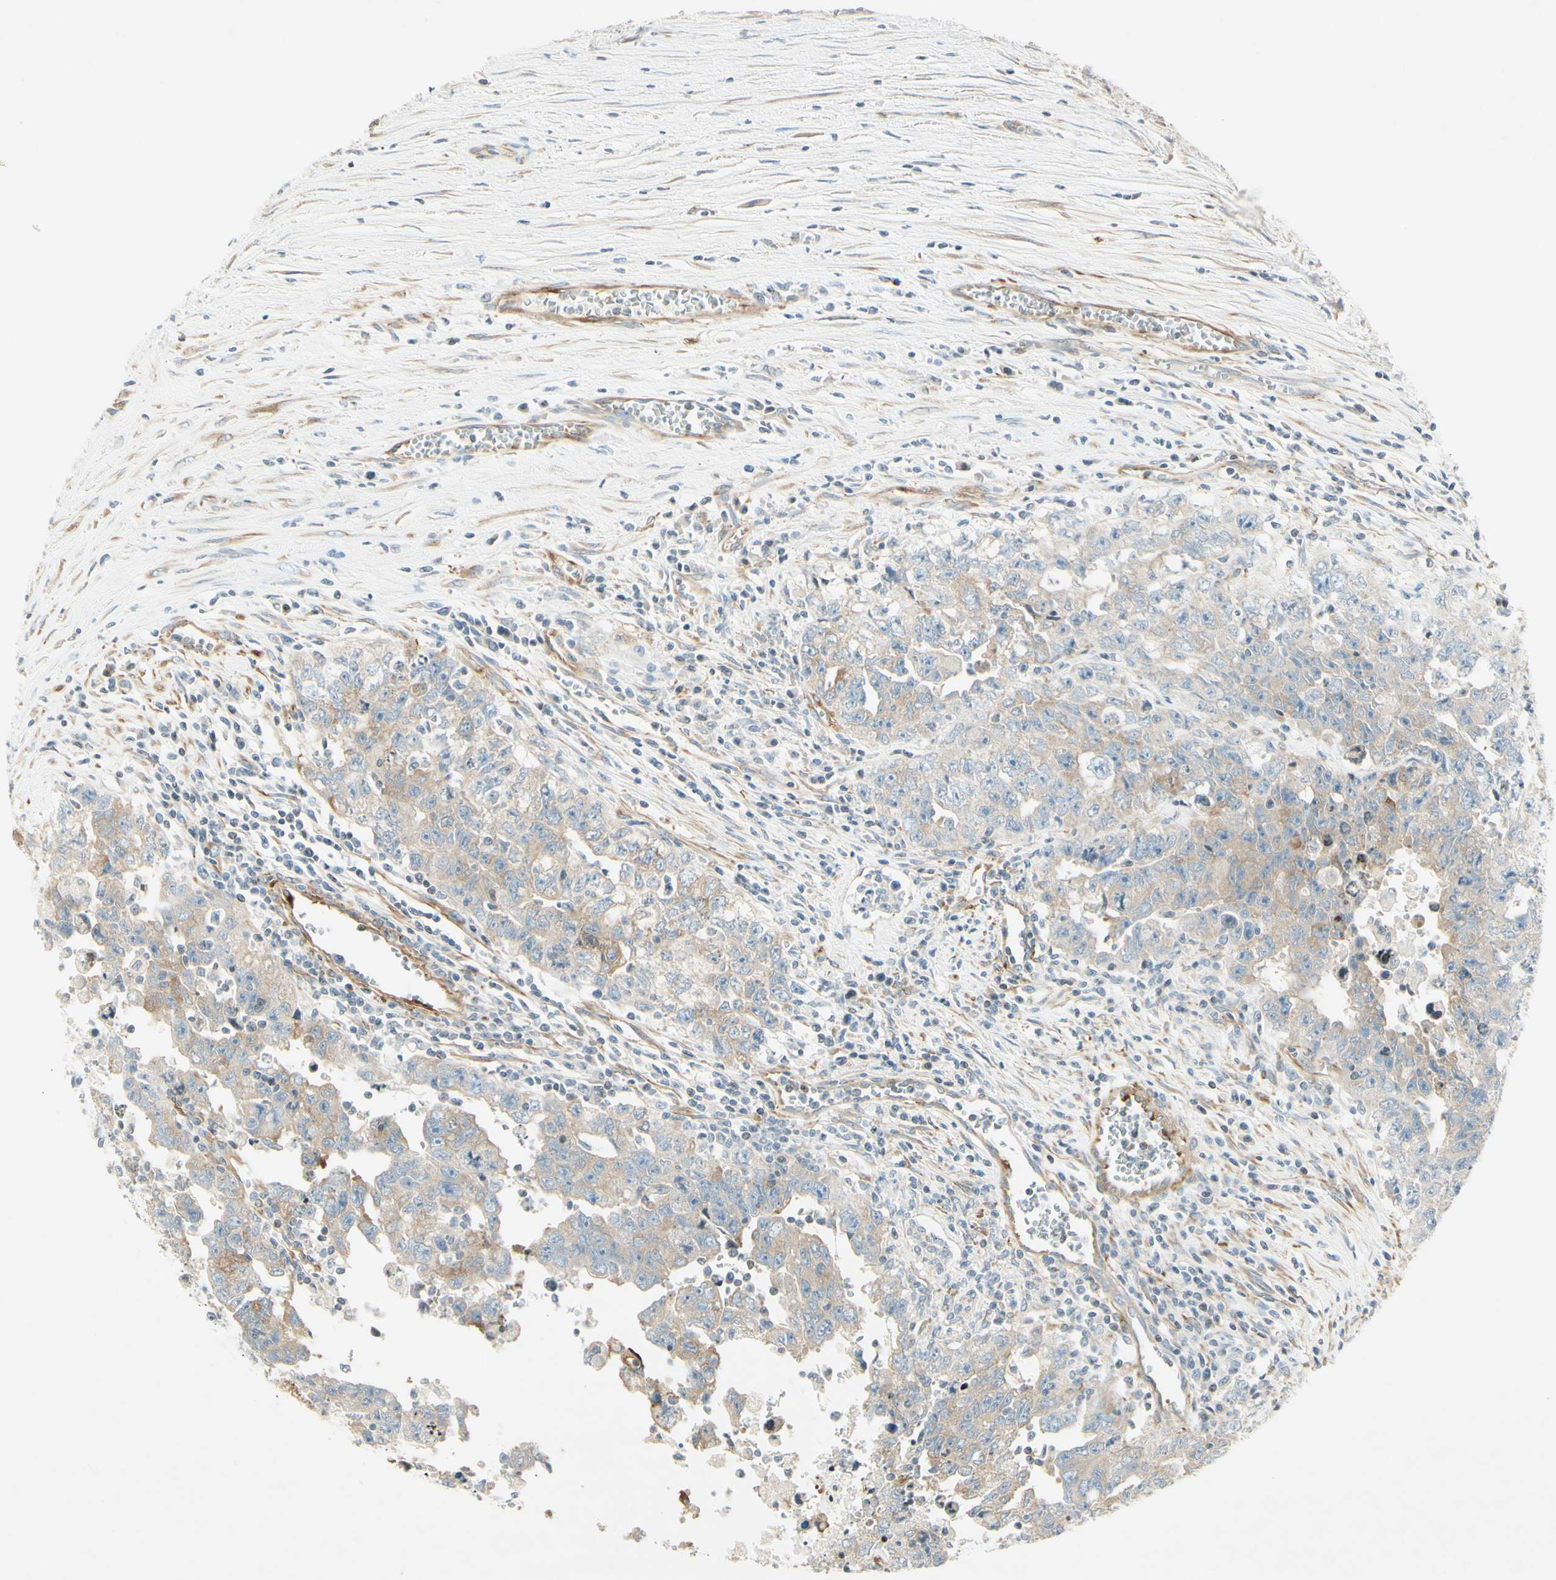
{"staining": {"intensity": "weak", "quantity": "25%-75%", "location": "cytoplasmic/membranous"}, "tissue": "testis cancer", "cell_type": "Tumor cells", "image_type": "cancer", "snomed": [{"axis": "morphology", "description": "Carcinoma, Embryonal, NOS"}, {"axis": "topography", "description": "Testis"}], "caption": "DAB (3,3'-diaminobenzidine) immunohistochemical staining of testis cancer reveals weak cytoplasmic/membranous protein staining in about 25%-75% of tumor cells.", "gene": "MAP1B", "patient": {"sex": "male", "age": 28}}